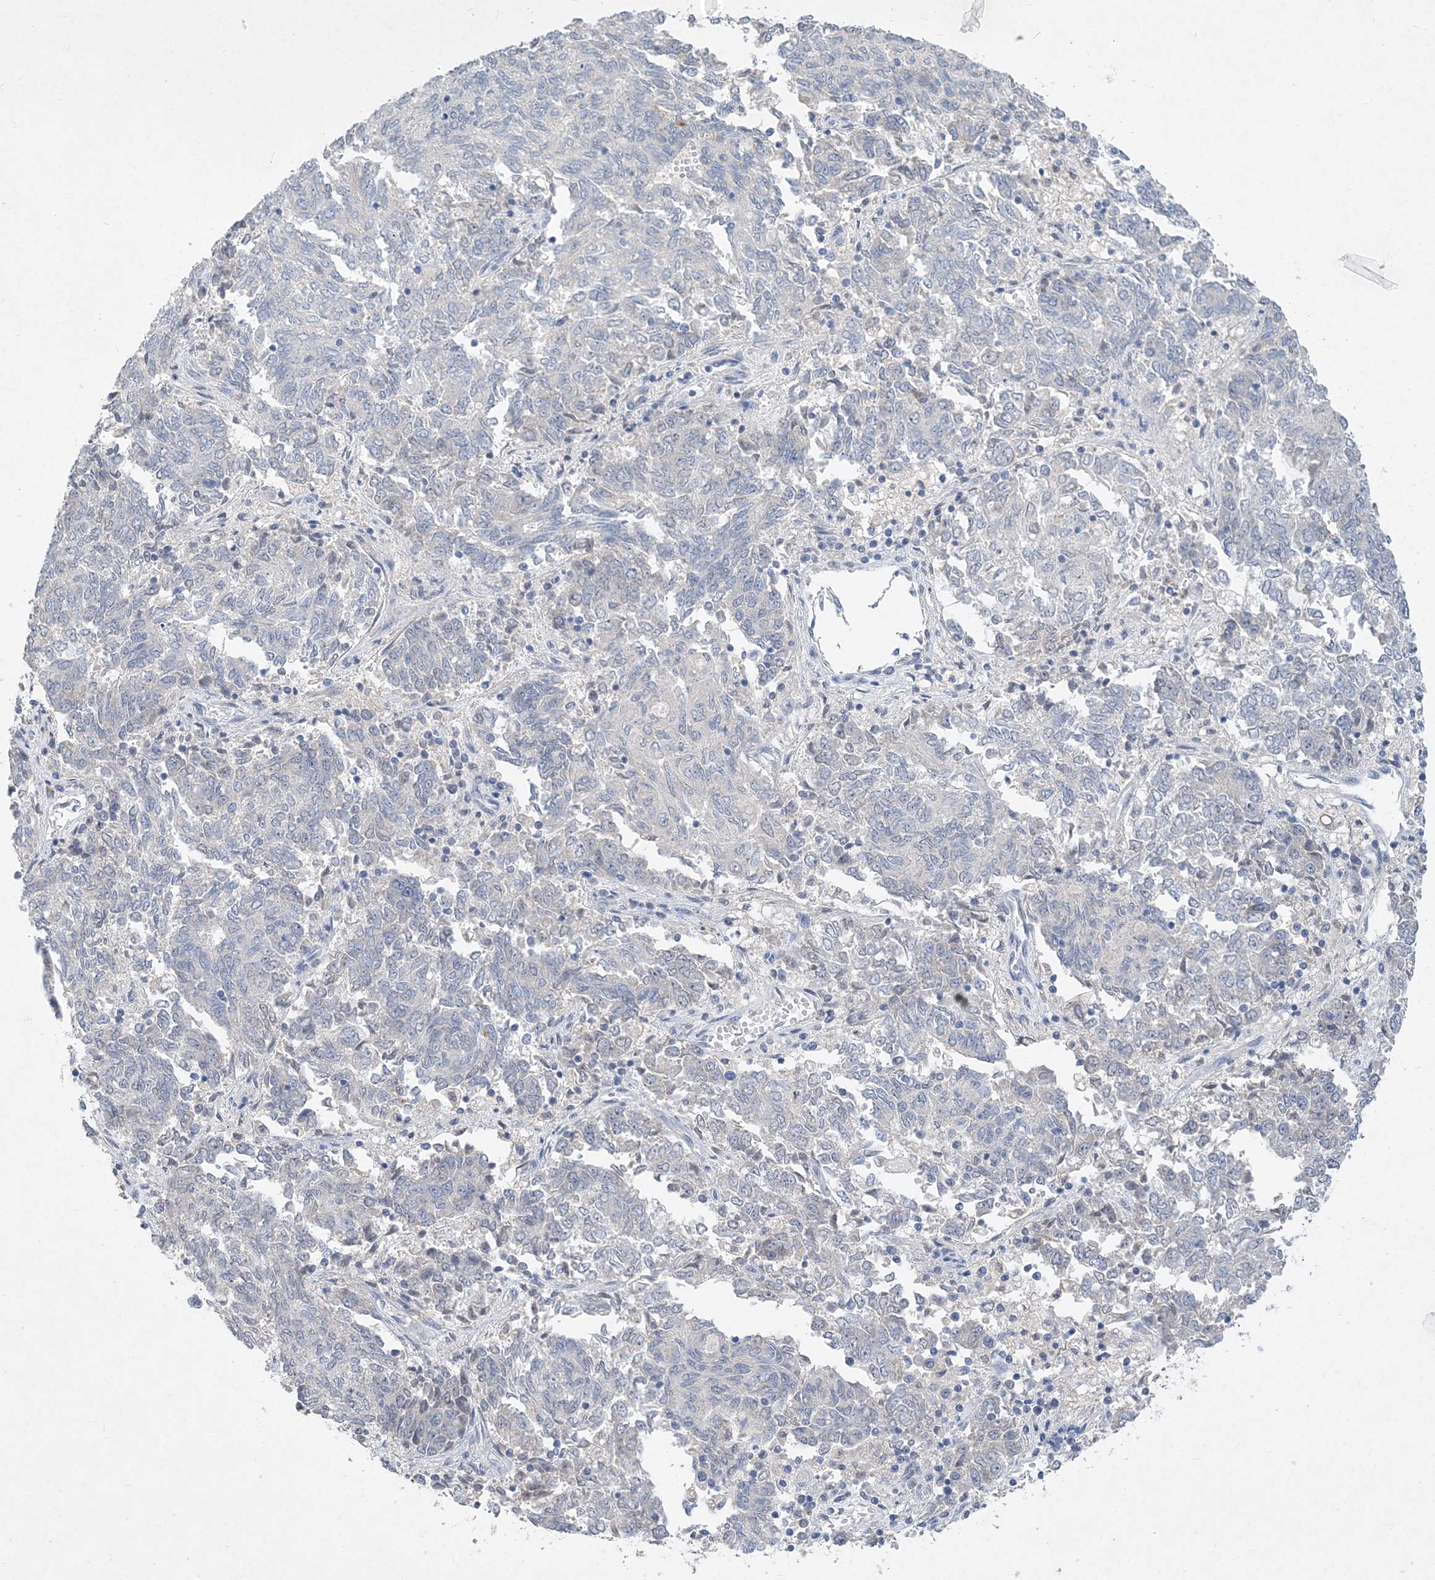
{"staining": {"intensity": "negative", "quantity": "none", "location": "none"}, "tissue": "endometrial cancer", "cell_type": "Tumor cells", "image_type": "cancer", "snomed": [{"axis": "morphology", "description": "Adenocarcinoma, NOS"}, {"axis": "topography", "description": "Endometrium"}], "caption": "An IHC micrograph of endometrial cancer is shown. There is no staining in tumor cells of endometrial cancer.", "gene": "C11orf58", "patient": {"sex": "female", "age": 80}}